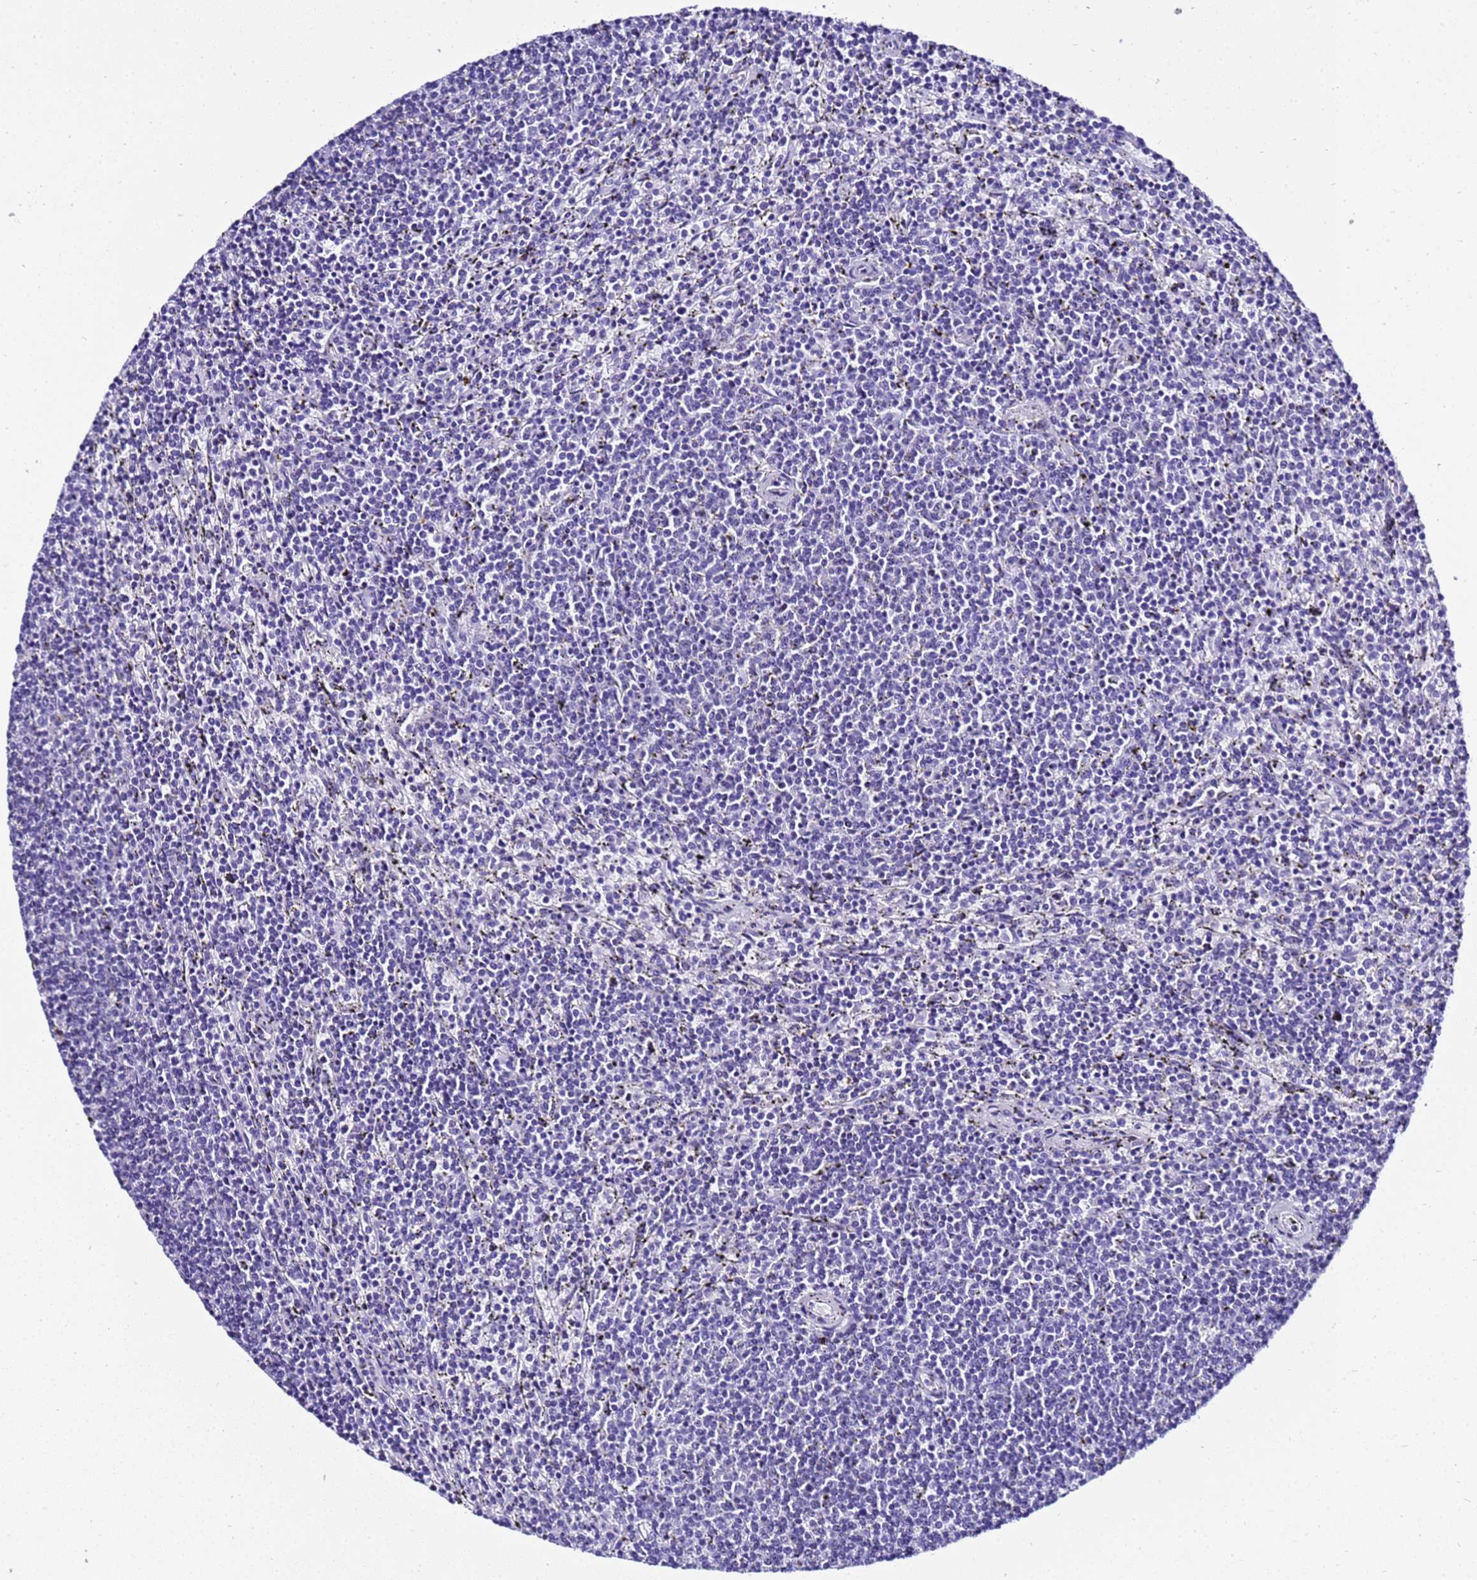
{"staining": {"intensity": "negative", "quantity": "none", "location": "none"}, "tissue": "lymphoma", "cell_type": "Tumor cells", "image_type": "cancer", "snomed": [{"axis": "morphology", "description": "Malignant lymphoma, non-Hodgkin's type, Low grade"}, {"axis": "topography", "description": "Spleen"}], "caption": "Photomicrograph shows no significant protein expression in tumor cells of low-grade malignant lymphoma, non-Hodgkin's type.", "gene": "ZNF417", "patient": {"sex": "female", "age": 50}}